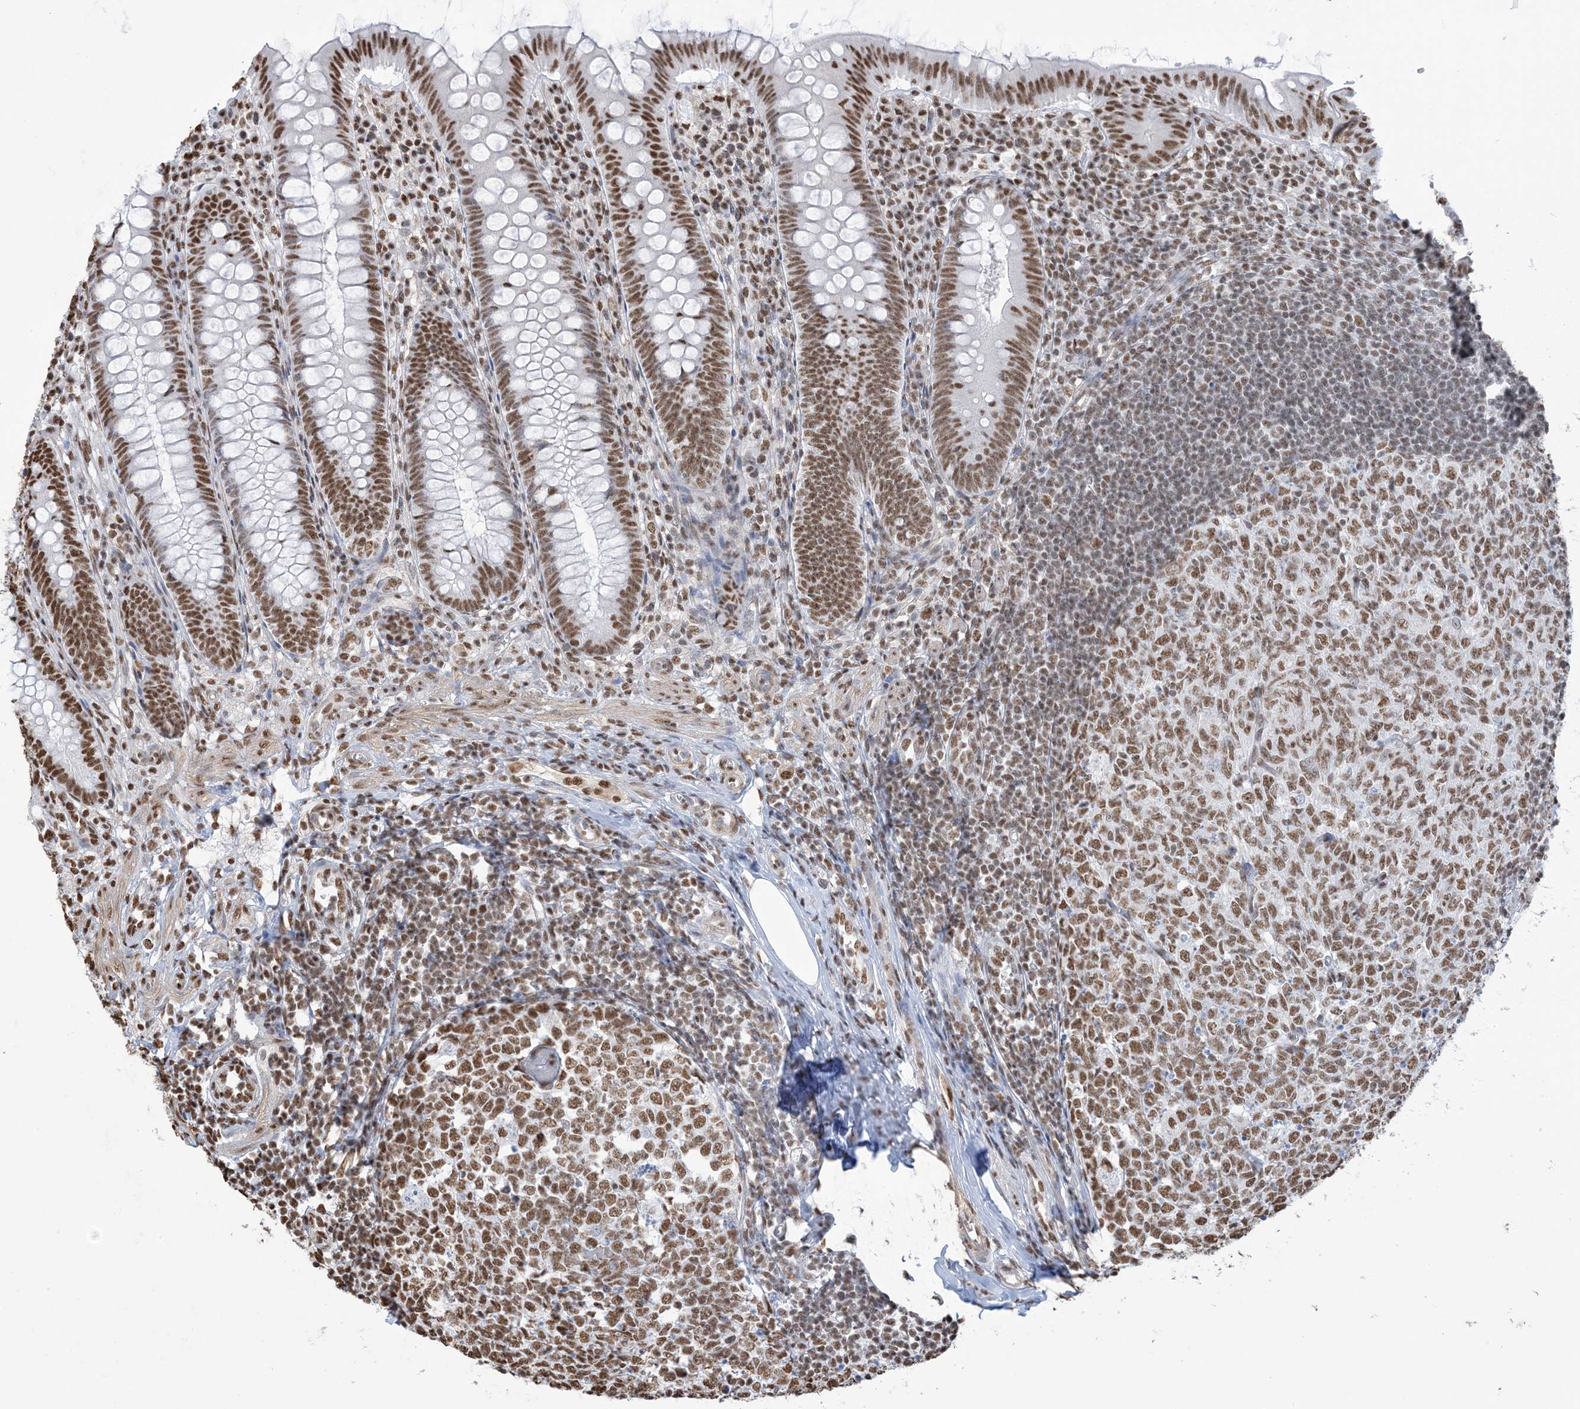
{"staining": {"intensity": "strong", "quantity": ">75%", "location": "nuclear"}, "tissue": "appendix", "cell_type": "Glandular cells", "image_type": "normal", "snomed": [{"axis": "morphology", "description": "Normal tissue, NOS"}, {"axis": "topography", "description": "Appendix"}], "caption": "A histopathology image showing strong nuclear staining in about >75% of glandular cells in normal appendix, as visualized by brown immunohistochemical staining.", "gene": "ZNF792", "patient": {"sex": "male", "age": 14}}